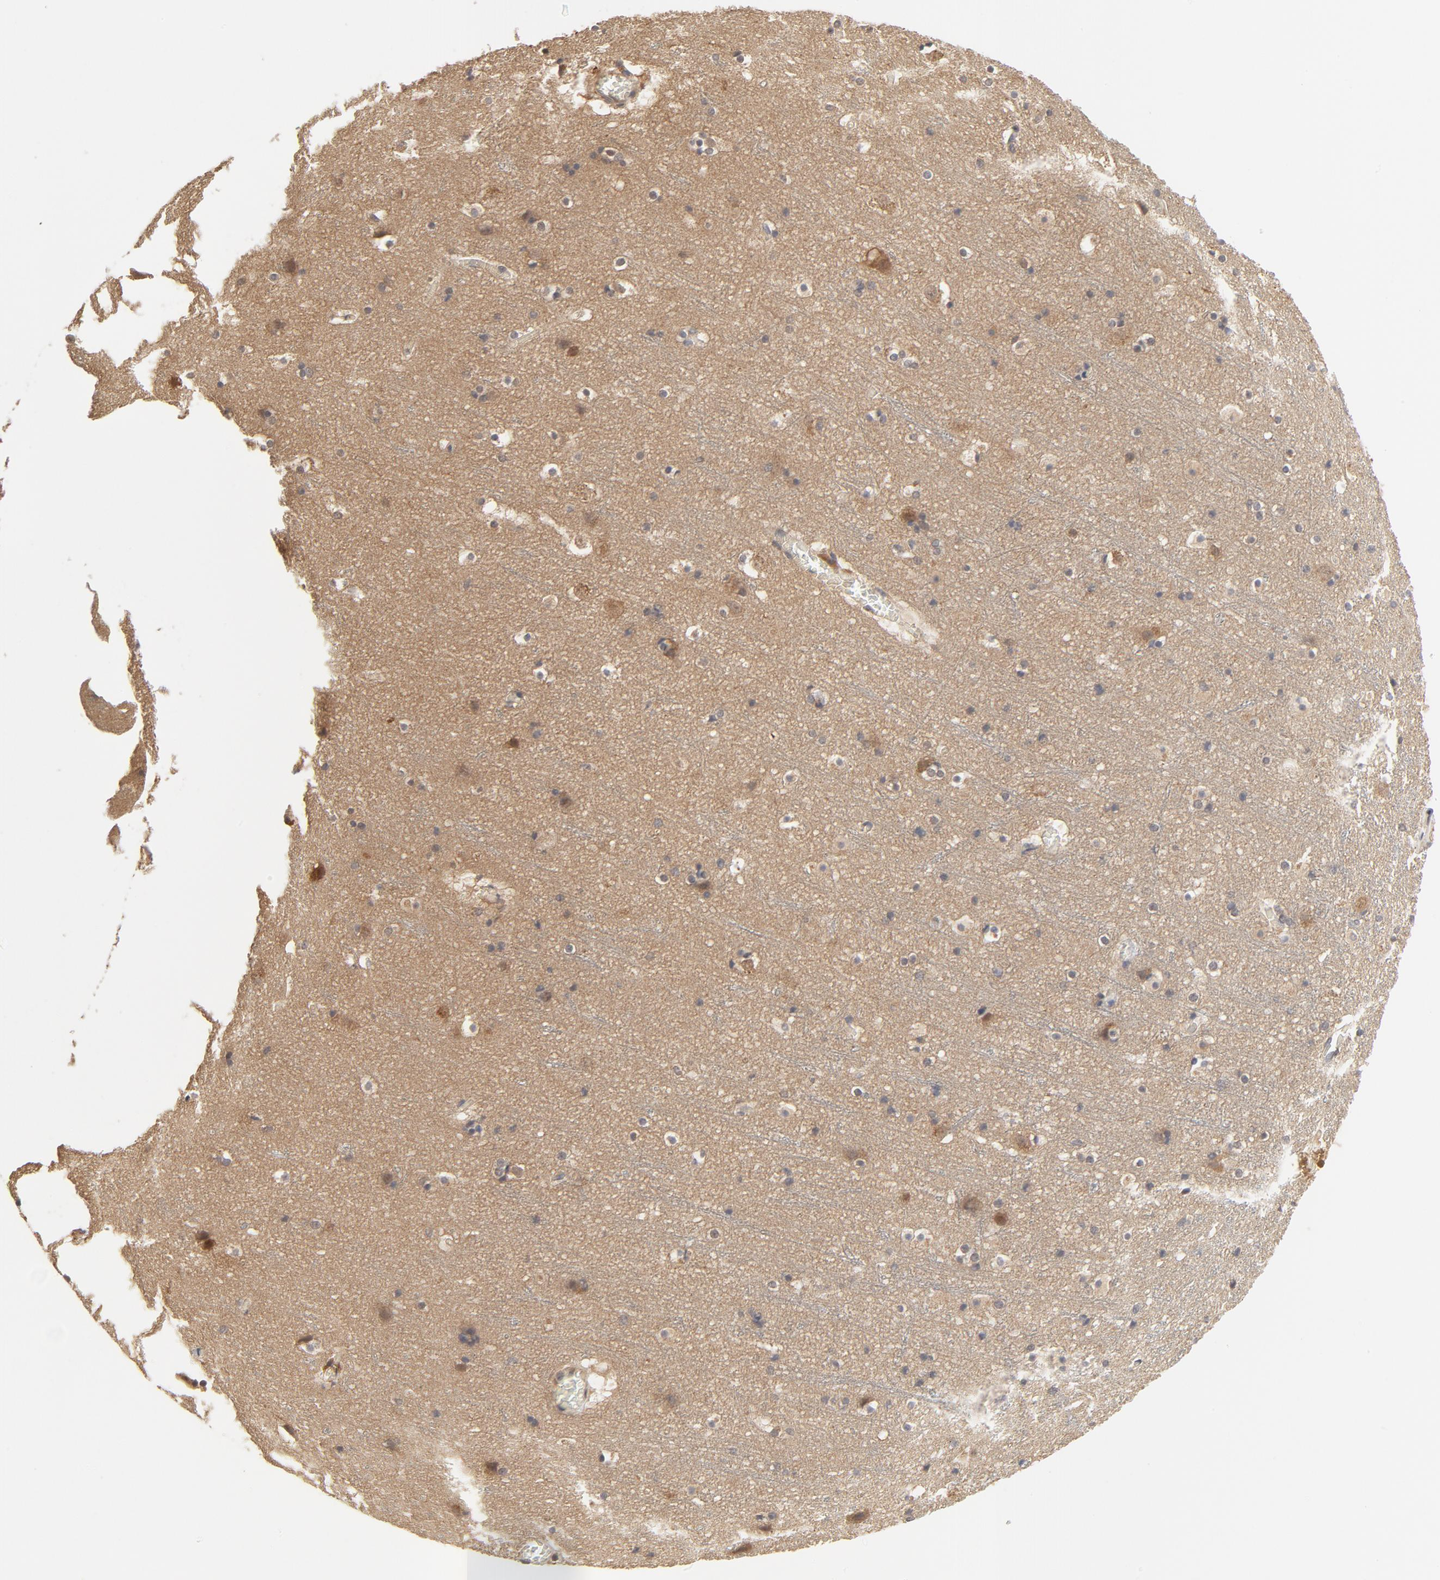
{"staining": {"intensity": "weak", "quantity": "25%-75%", "location": "cytoplasmic/membranous"}, "tissue": "cerebral cortex", "cell_type": "Endothelial cells", "image_type": "normal", "snomed": [{"axis": "morphology", "description": "Normal tissue, NOS"}, {"axis": "topography", "description": "Cerebral cortex"}], "caption": "Approximately 25%-75% of endothelial cells in normal cerebral cortex reveal weak cytoplasmic/membranous protein staining as visualized by brown immunohistochemical staining.", "gene": "NEDD8", "patient": {"sex": "male", "age": 45}}